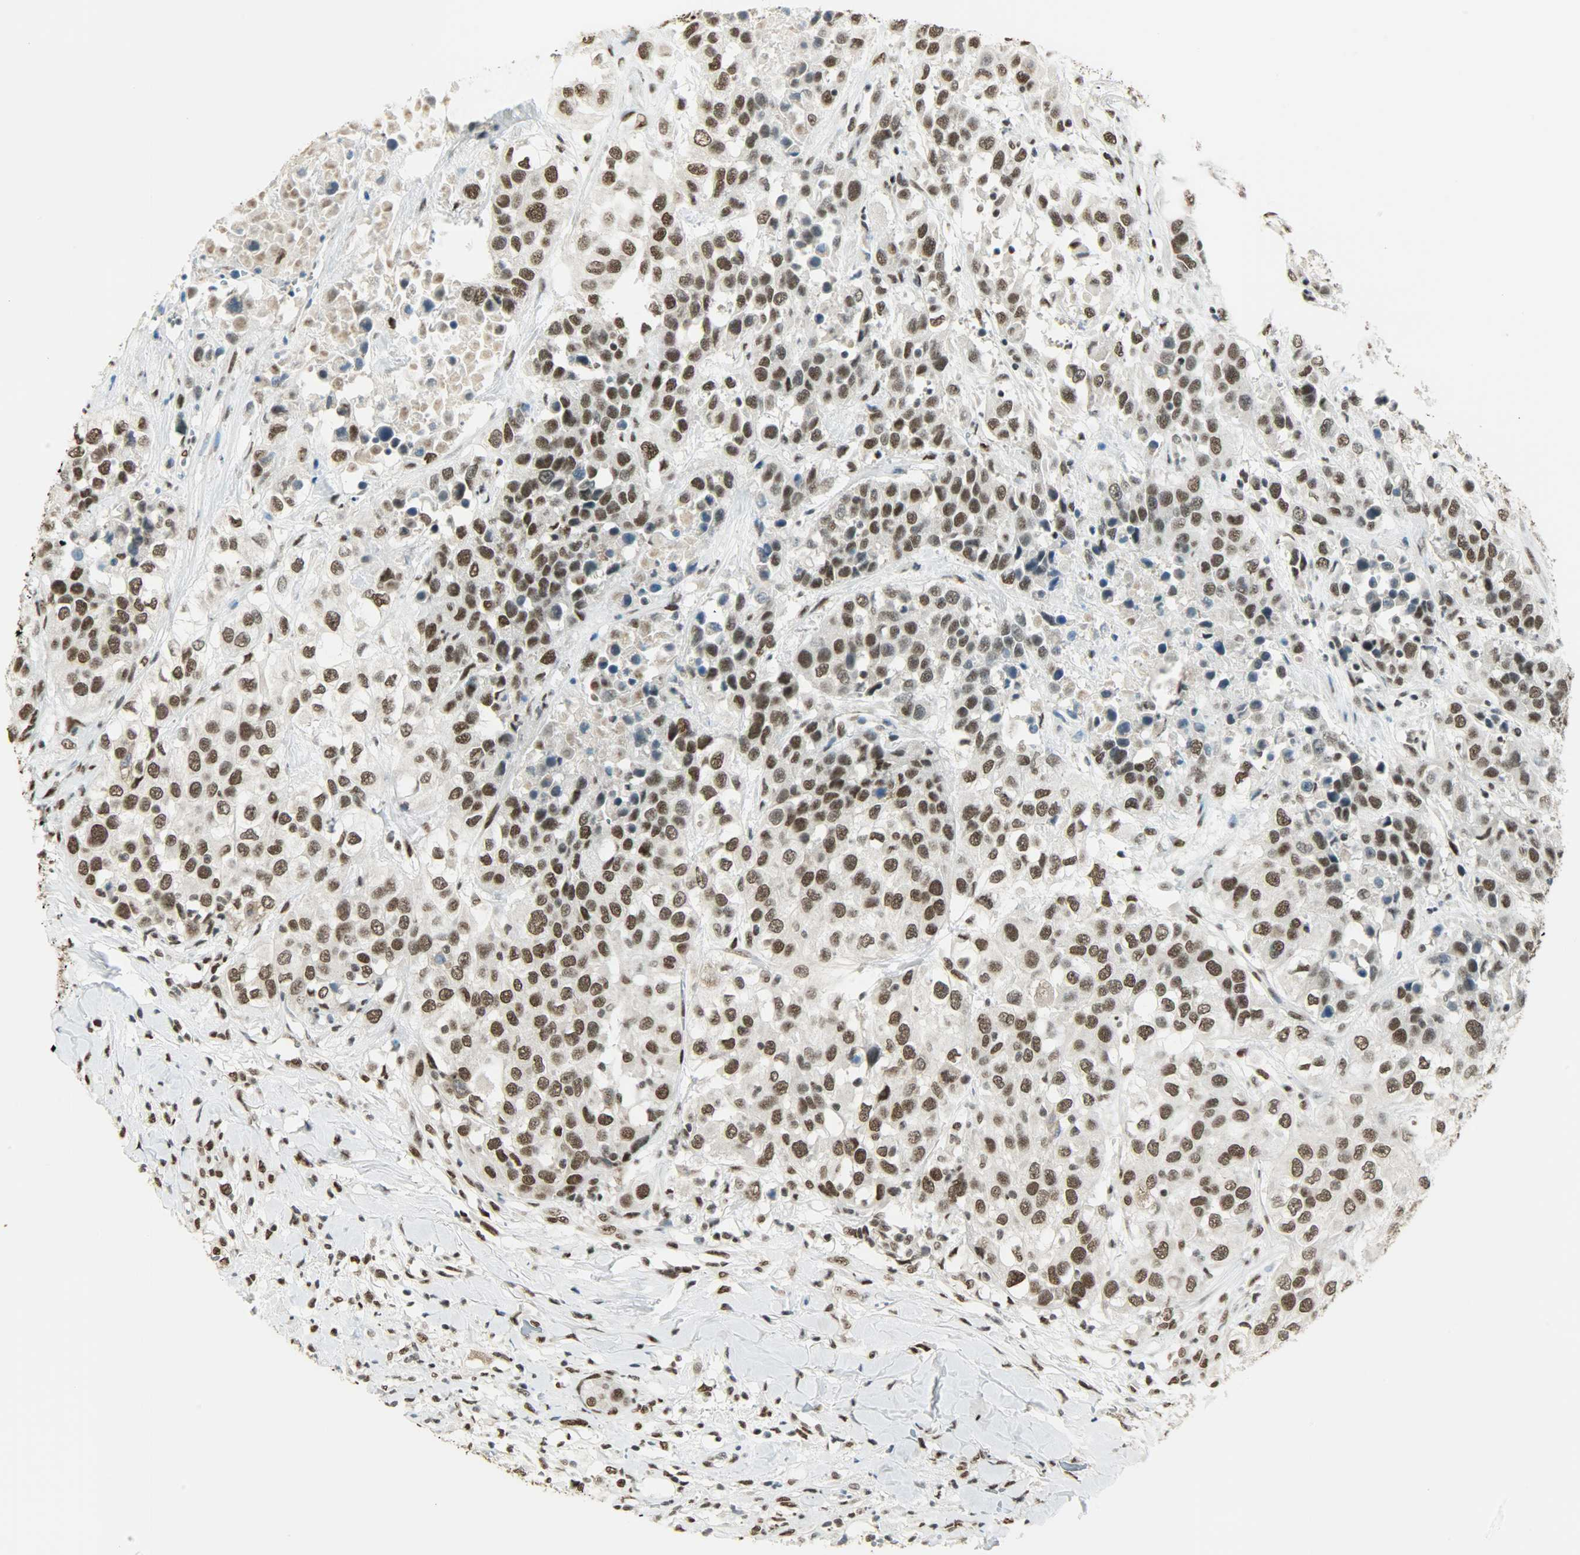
{"staining": {"intensity": "strong", "quantity": ">75%", "location": "nuclear"}, "tissue": "urothelial cancer", "cell_type": "Tumor cells", "image_type": "cancer", "snomed": [{"axis": "morphology", "description": "Urothelial carcinoma, High grade"}, {"axis": "topography", "description": "Urinary bladder"}], "caption": "Immunohistochemistry of urothelial cancer displays high levels of strong nuclear staining in about >75% of tumor cells. Nuclei are stained in blue.", "gene": "MYEF2", "patient": {"sex": "female", "age": 80}}